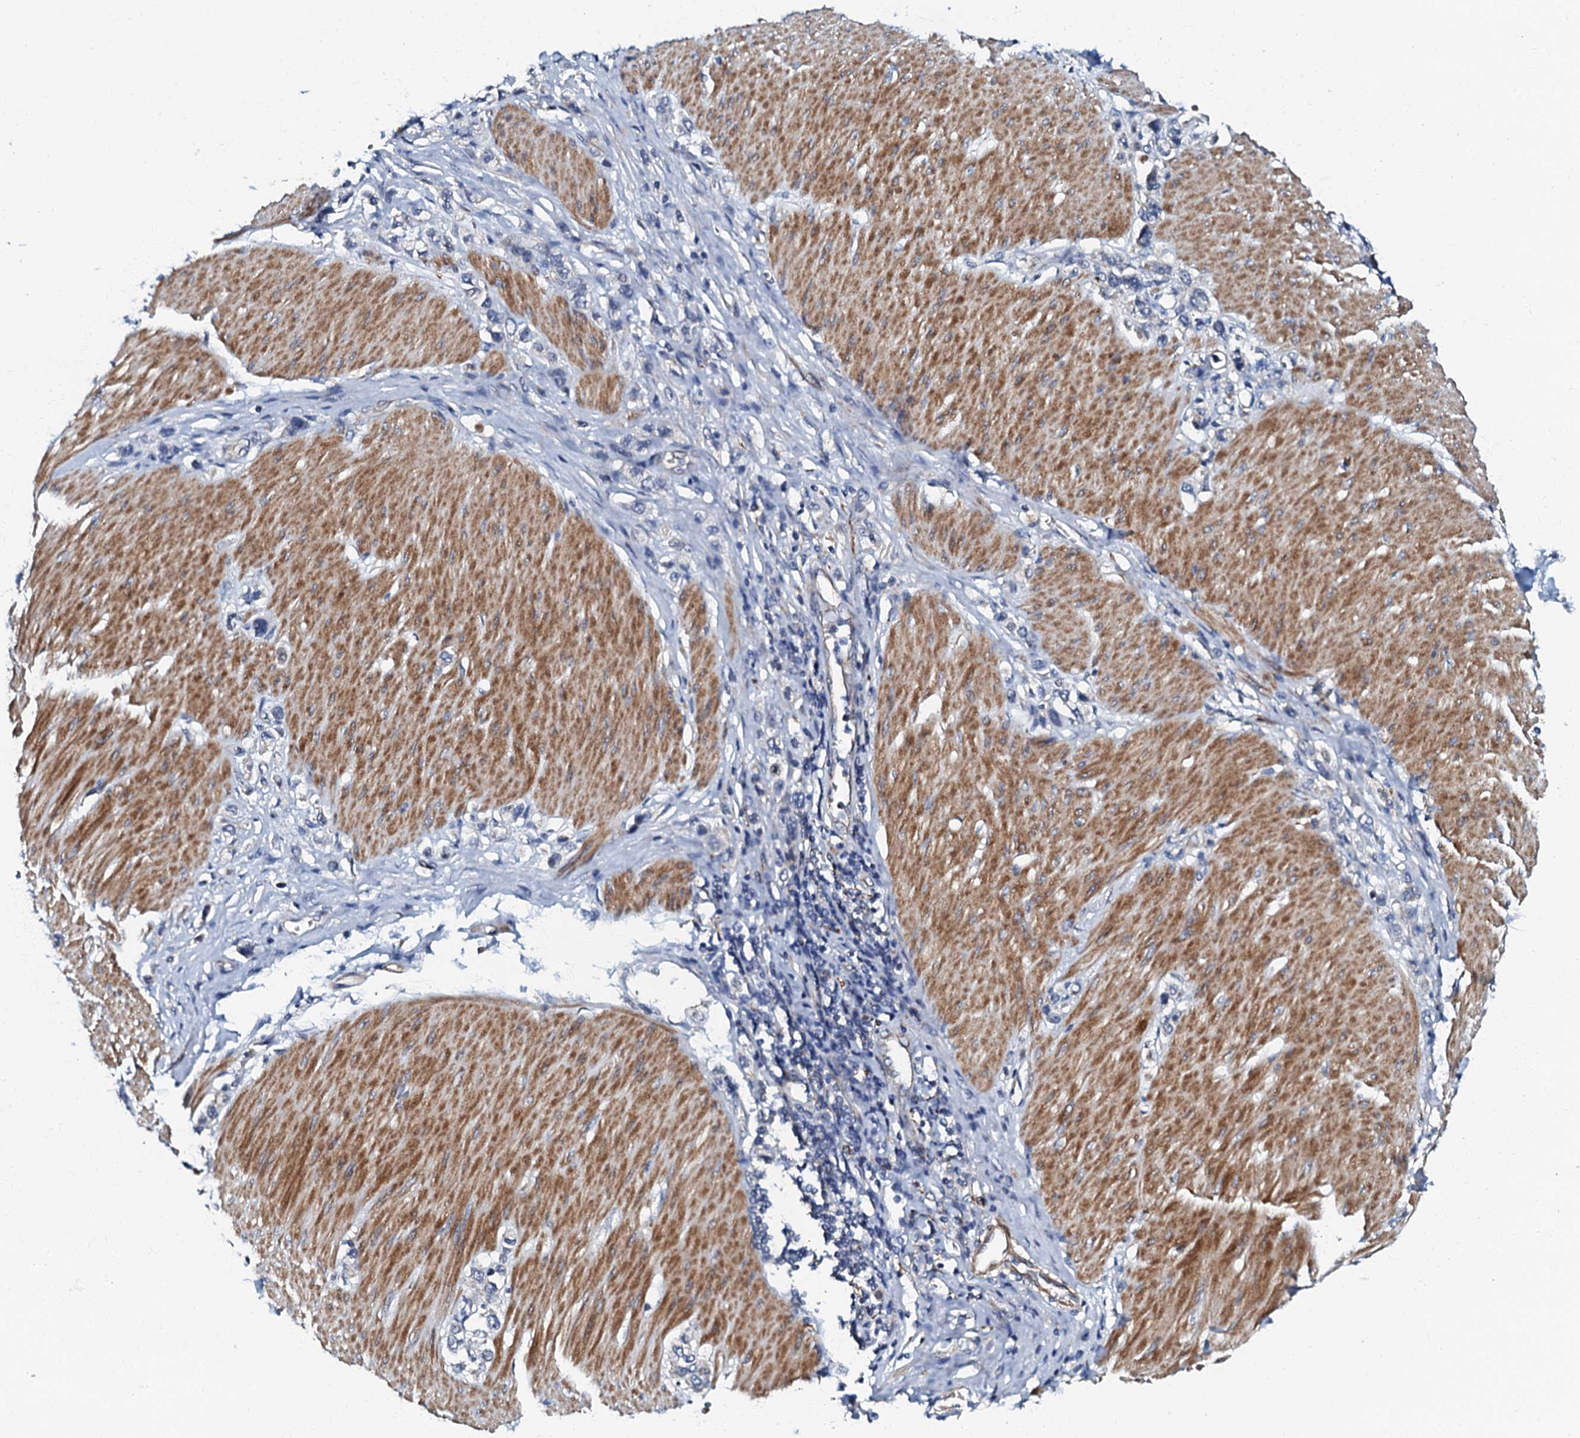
{"staining": {"intensity": "negative", "quantity": "none", "location": "none"}, "tissue": "stomach cancer", "cell_type": "Tumor cells", "image_type": "cancer", "snomed": [{"axis": "morphology", "description": "Normal tissue, NOS"}, {"axis": "morphology", "description": "Adenocarcinoma, NOS"}, {"axis": "topography", "description": "Stomach, upper"}, {"axis": "topography", "description": "Stomach"}], "caption": "This is an IHC photomicrograph of human stomach adenocarcinoma. There is no expression in tumor cells.", "gene": "OLAH", "patient": {"sex": "female", "age": 65}}